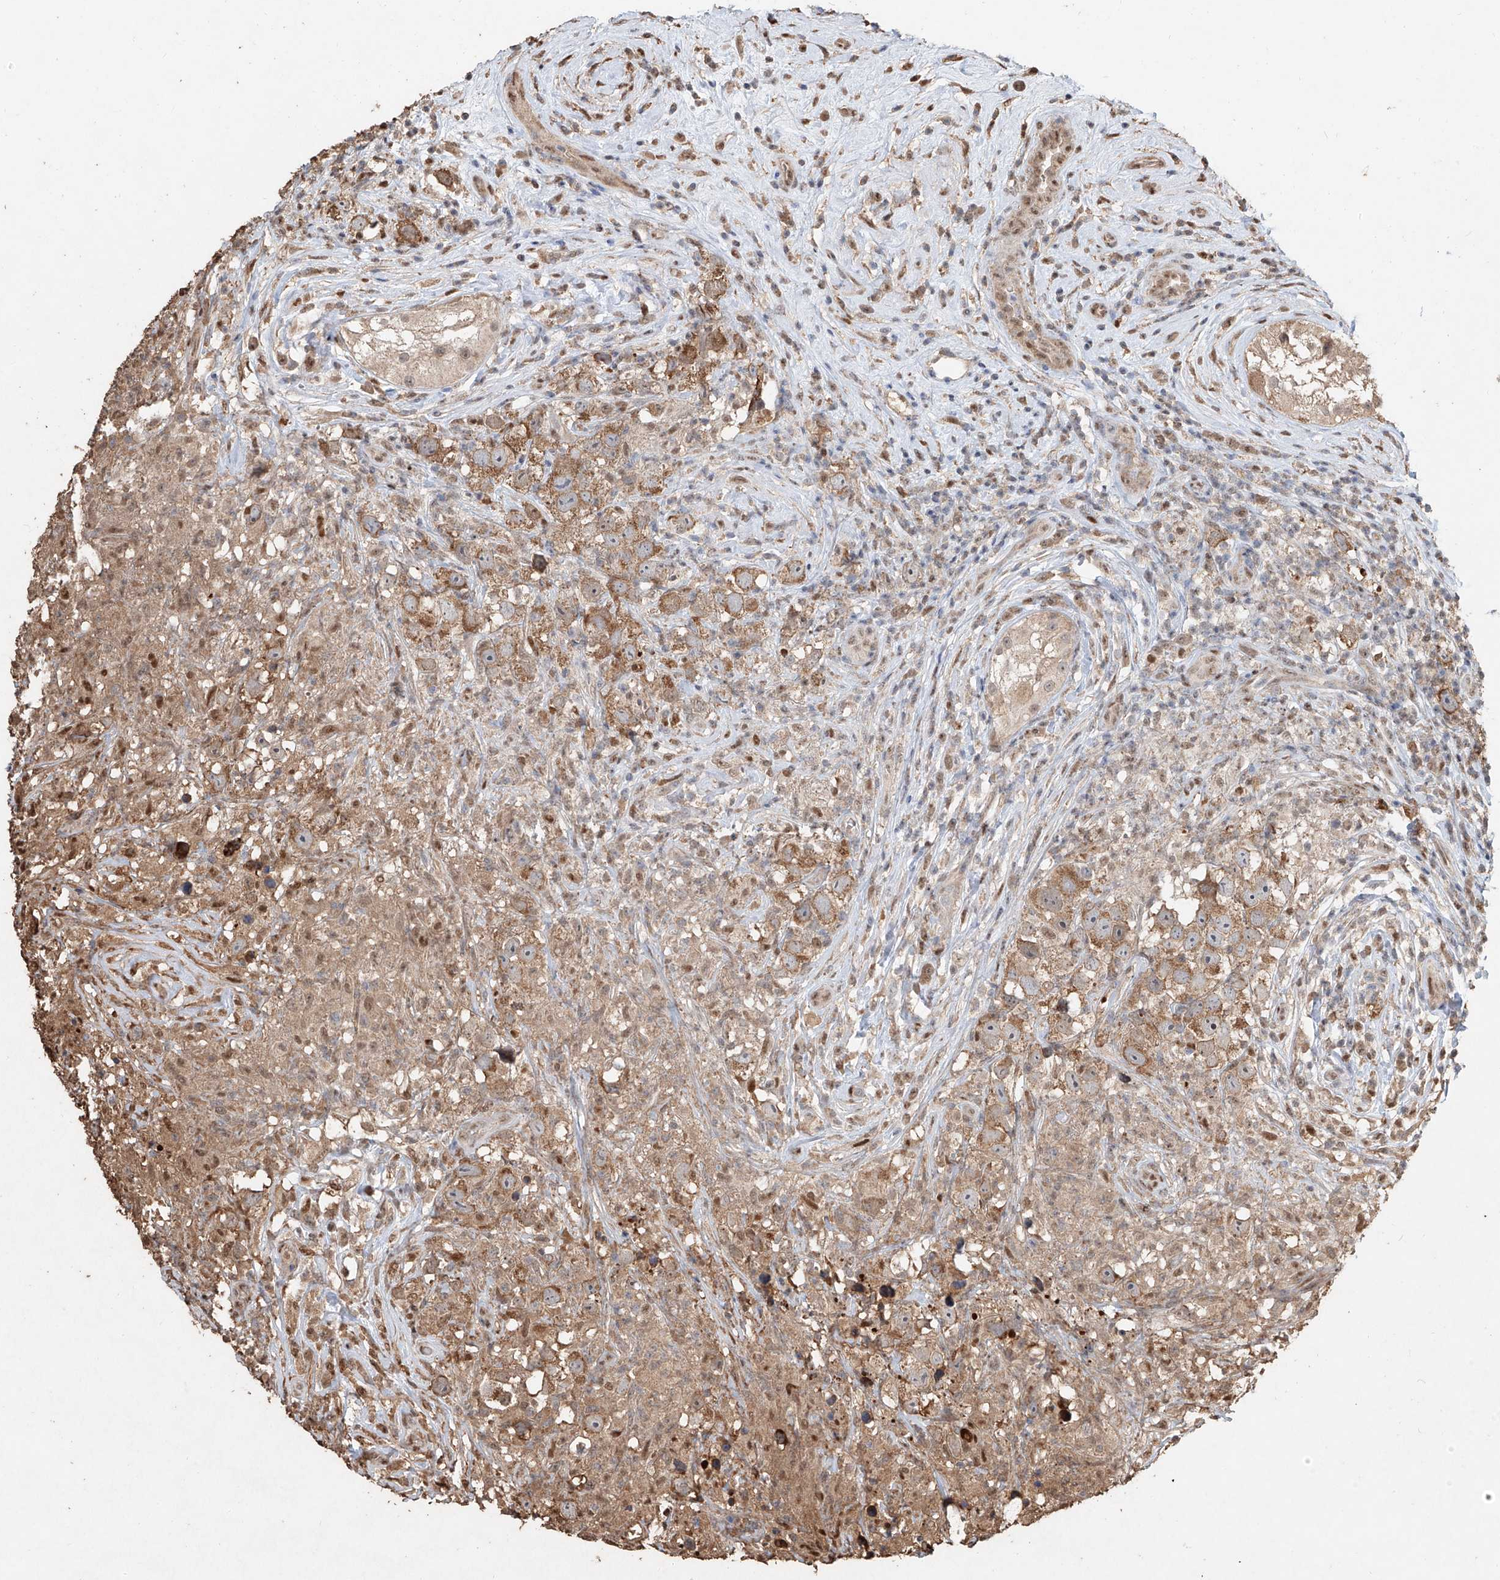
{"staining": {"intensity": "moderate", "quantity": ">75%", "location": "cytoplasmic/membranous"}, "tissue": "testis cancer", "cell_type": "Tumor cells", "image_type": "cancer", "snomed": [{"axis": "morphology", "description": "Seminoma, NOS"}, {"axis": "topography", "description": "Testis"}], "caption": "Human testis seminoma stained for a protein (brown) reveals moderate cytoplasmic/membranous positive expression in approximately >75% of tumor cells.", "gene": "RMND1", "patient": {"sex": "male", "age": 49}}